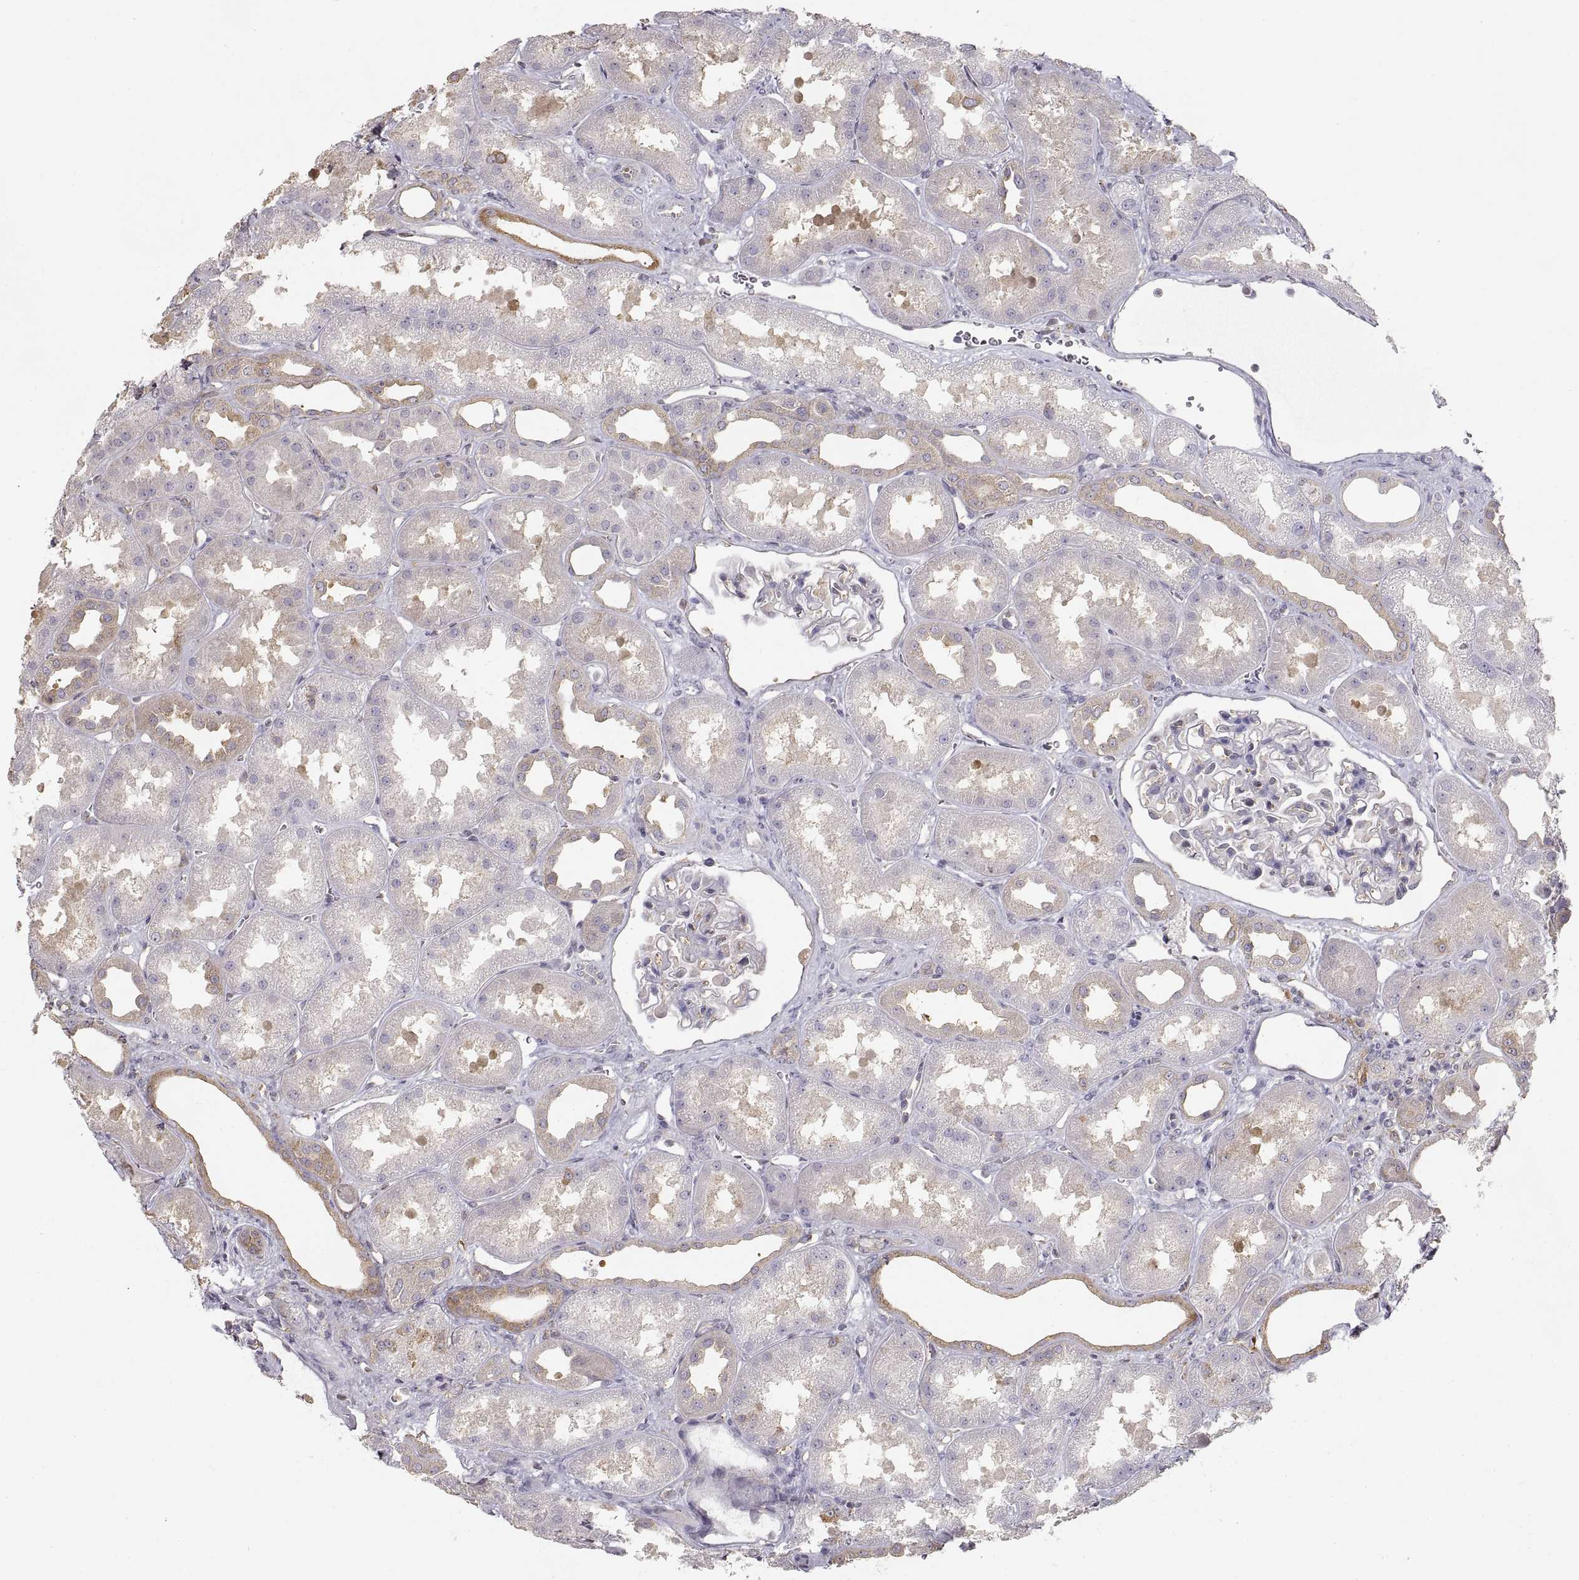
{"staining": {"intensity": "negative", "quantity": "none", "location": "none"}, "tissue": "kidney", "cell_type": "Cells in glomeruli", "image_type": "normal", "snomed": [{"axis": "morphology", "description": "Normal tissue, NOS"}, {"axis": "topography", "description": "Kidney"}], "caption": "A photomicrograph of kidney stained for a protein exhibits no brown staining in cells in glomeruli.", "gene": "HSP90AB1", "patient": {"sex": "male", "age": 61}}